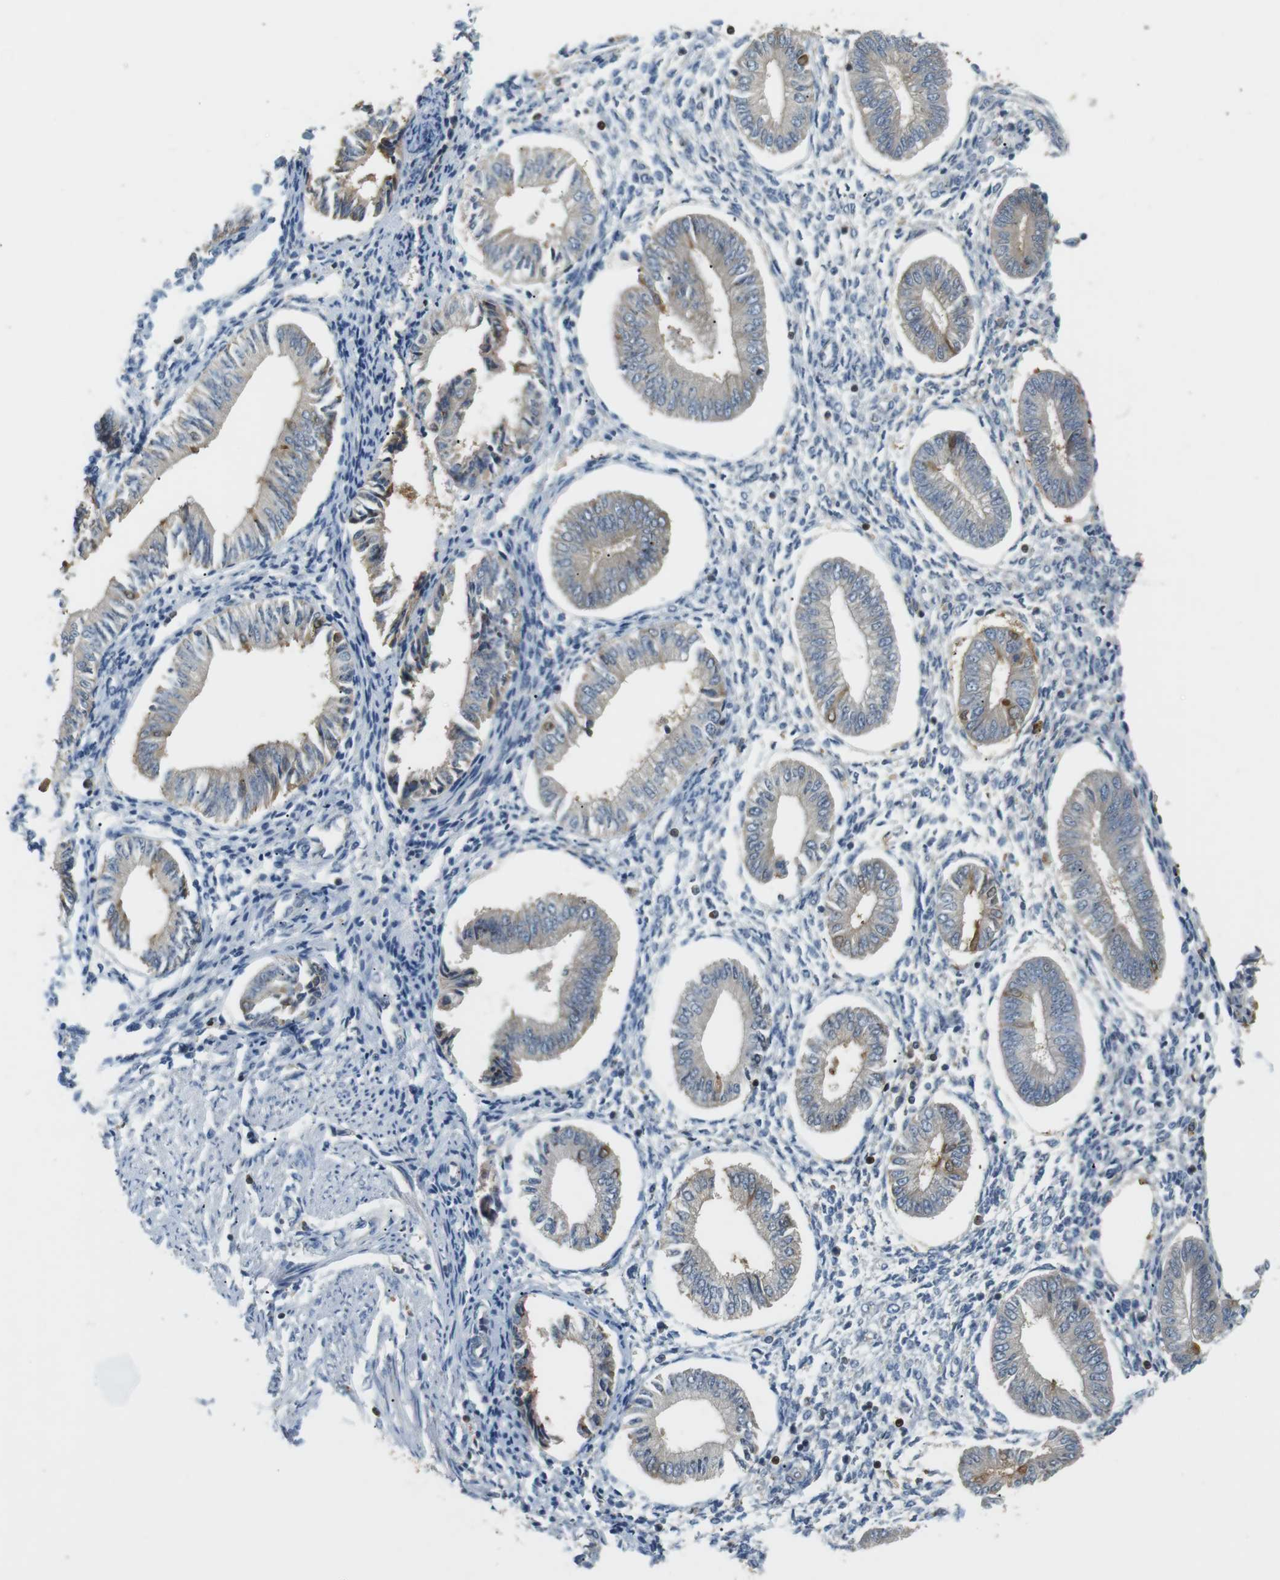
{"staining": {"intensity": "weak", "quantity": "<25%", "location": "cytoplasmic/membranous"}, "tissue": "endometrium", "cell_type": "Cells in endometrial stroma", "image_type": "normal", "snomed": [{"axis": "morphology", "description": "Normal tissue, NOS"}, {"axis": "topography", "description": "Endometrium"}], "caption": "Immunohistochemical staining of unremarkable human endometrium exhibits no significant expression in cells in endometrial stroma.", "gene": "P2RY1", "patient": {"sex": "female", "age": 50}}